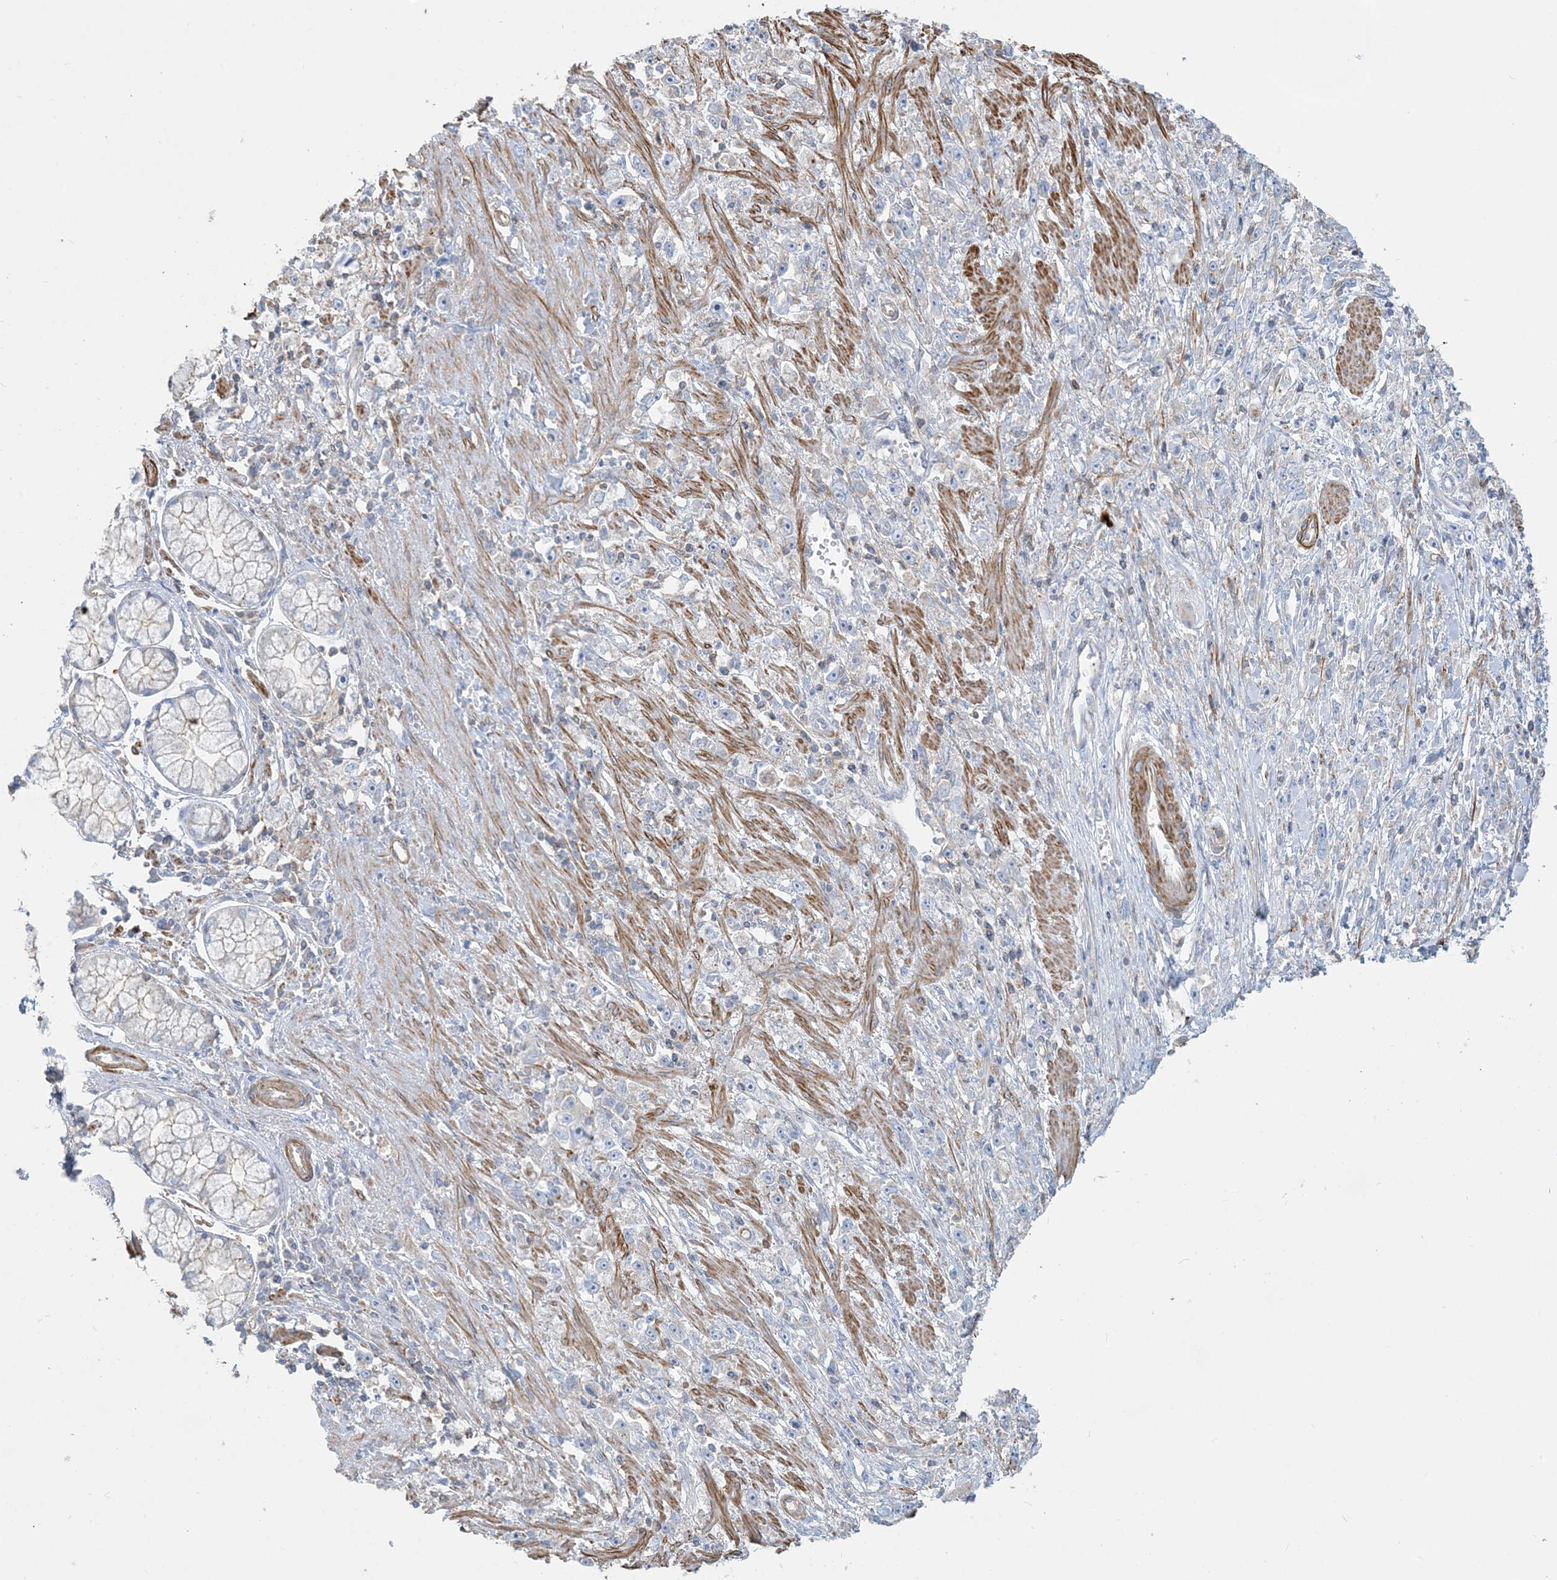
{"staining": {"intensity": "negative", "quantity": "none", "location": "none"}, "tissue": "stomach cancer", "cell_type": "Tumor cells", "image_type": "cancer", "snomed": [{"axis": "morphology", "description": "Adenocarcinoma, NOS"}, {"axis": "topography", "description": "Stomach"}], "caption": "Immunohistochemical staining of stomach adenocarcinoma displays no significant expression in tumor cells.", "gene": "GTF3C2", "patient": {"sex": "female", "age": 59}}